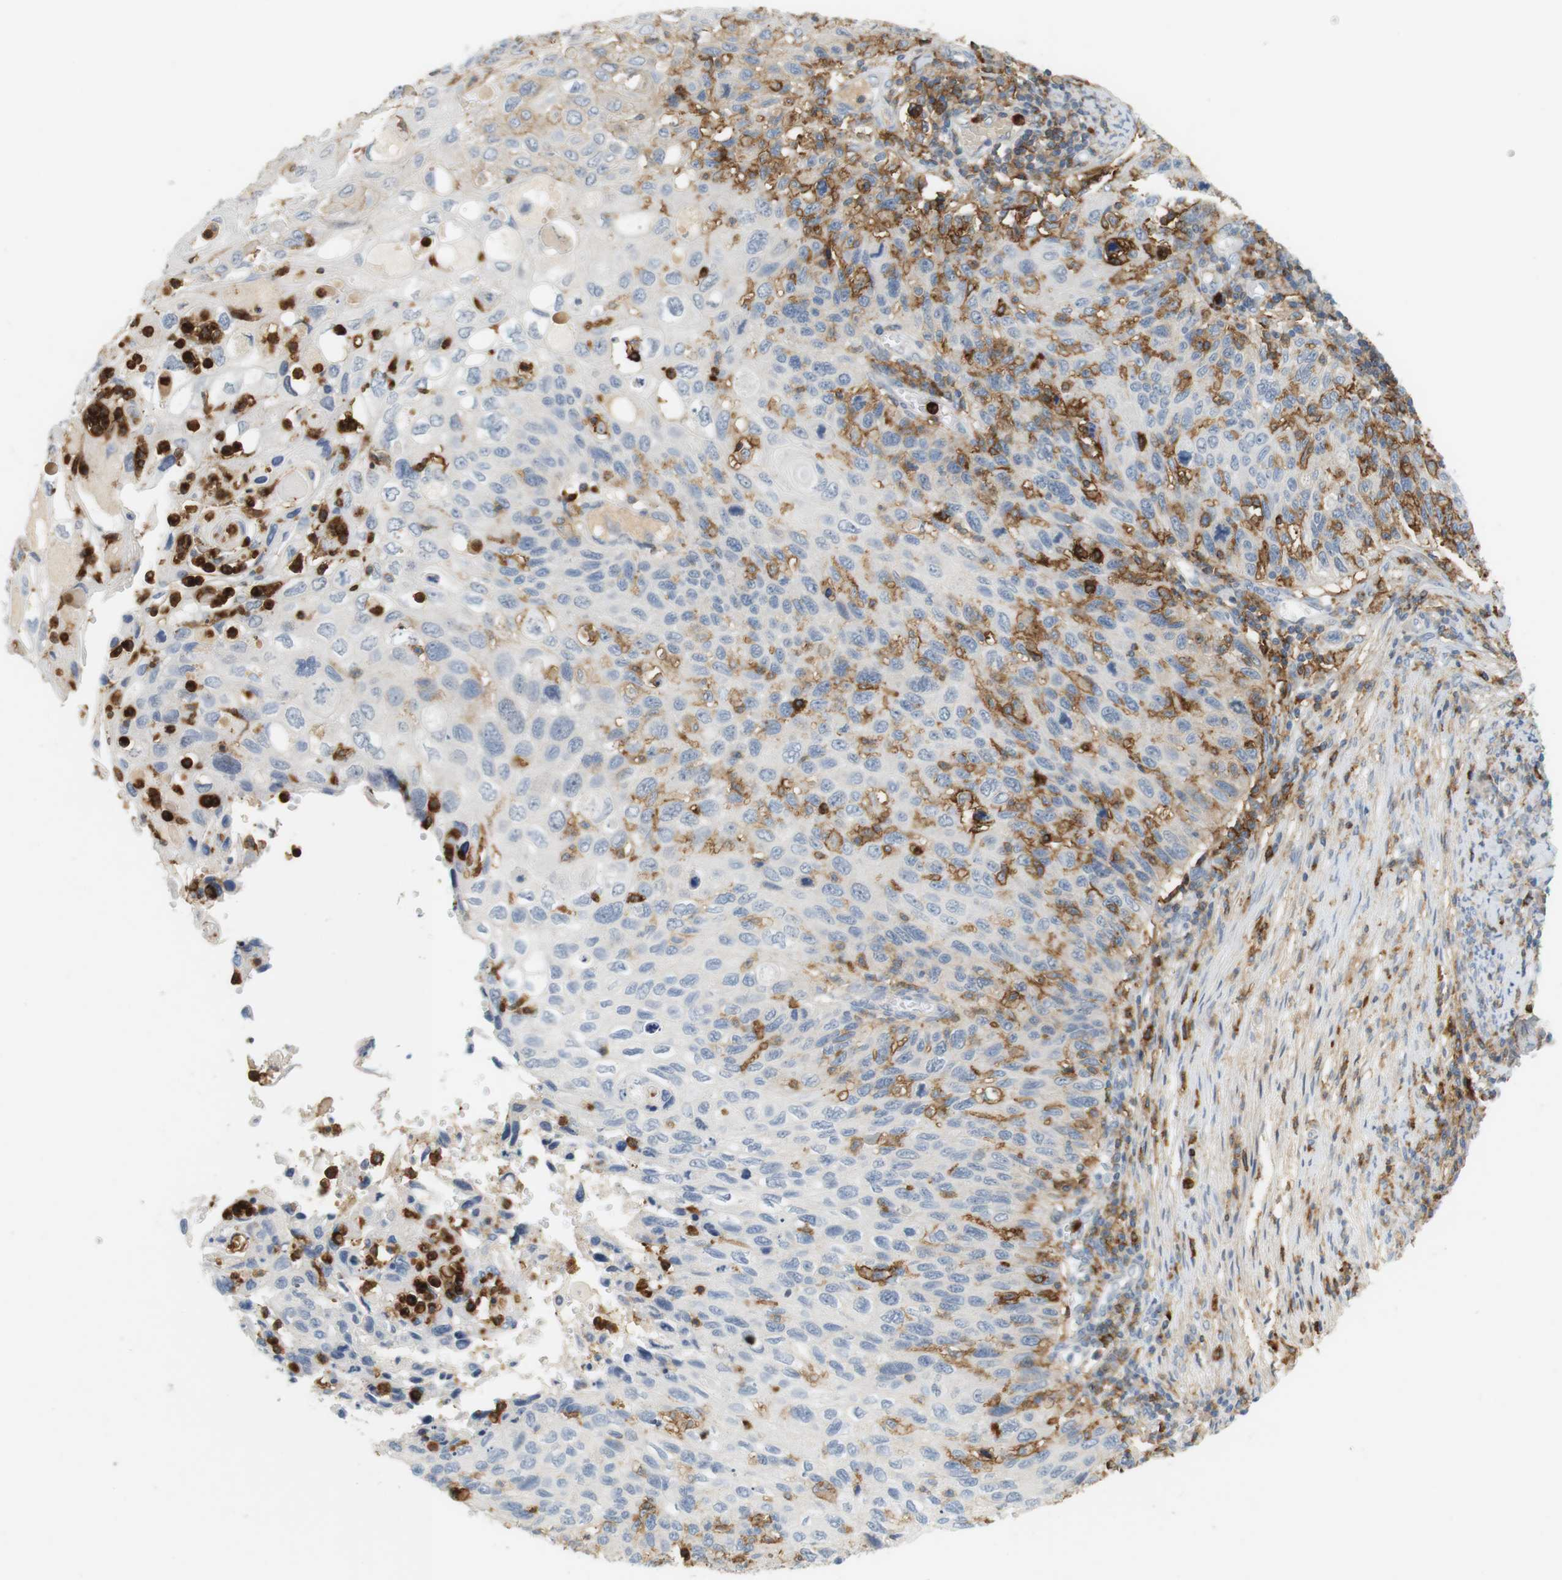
{"staining": {"intensity": "negative", "quantity": "none", "location": "none"}, "tissue": "cervical cancer", "cell_type": "Tumor cells", "image_type": "cancer", "snomed": [{"axis": "morphology", "description": "Squamous cell carcinoma, NOS"}, {"axis": "topography", "description": "Cervix"}], "caption": "This micrograph is of cervical cancer stained with immunohistochemistry (IHC) to label a protein in brown with the nuclei are counter-stained blue. There is no positivity in tumor cells.", "gene": "SIRPA", "patient": {"sex": "female", "age": 70}}